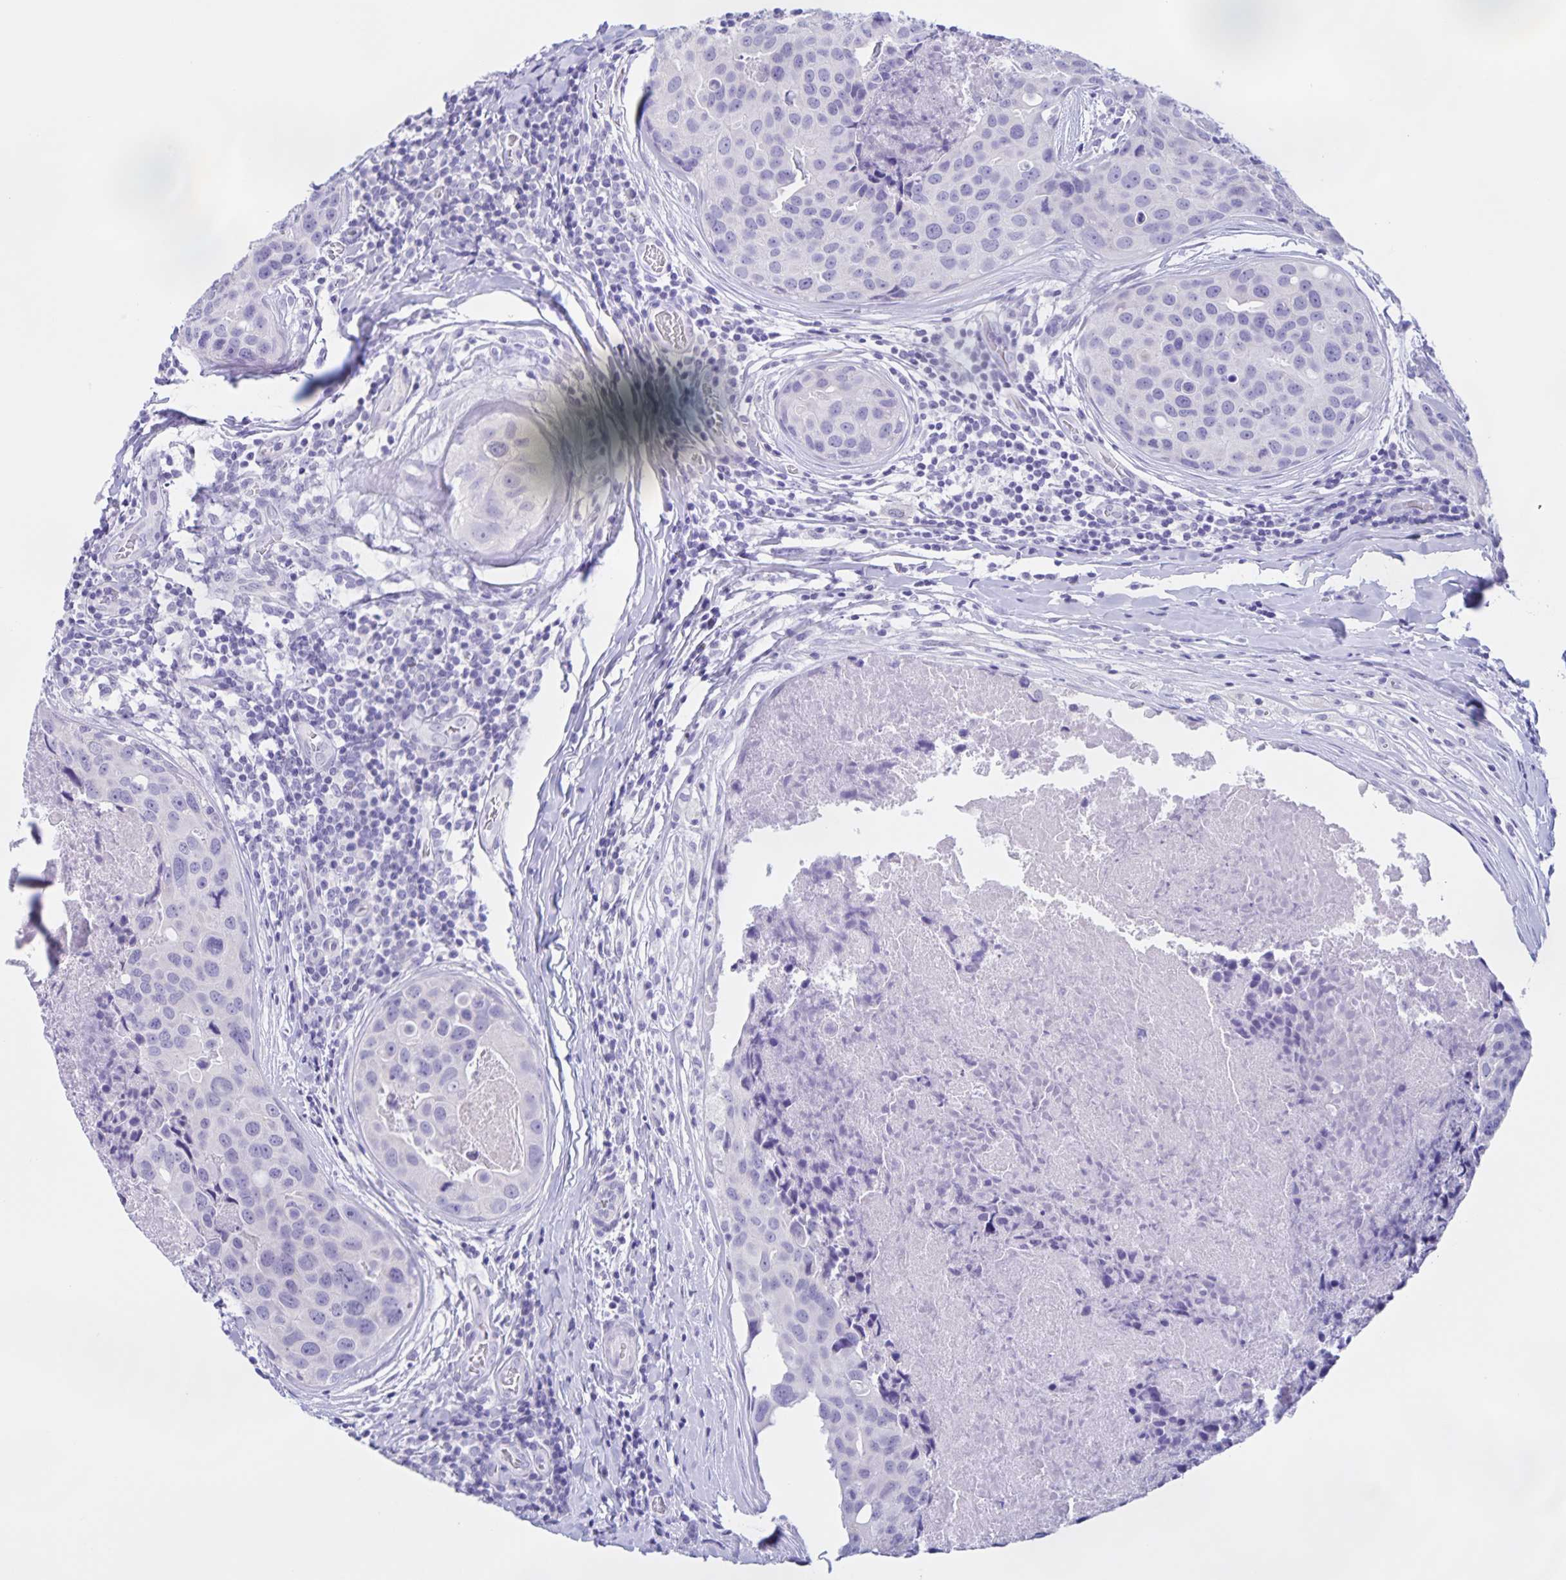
{"staining": {"intensity": "negative", "quantity": "none", "location": "none"}, "tissue": "breast cancer", "cell_type": "Tumor cells", "image_type": "cancer", "snomed": [{"axis": "morphology", "description": "Duct carcinoma"}, {"axis": "topography", "description": "Breast"}], "caption": "Histopathology image shows no protein positivity in tumor cells of breast cancer tissue.", "gene": "TGIF2LX", "patient": {"sex": "female", "age": 24}}